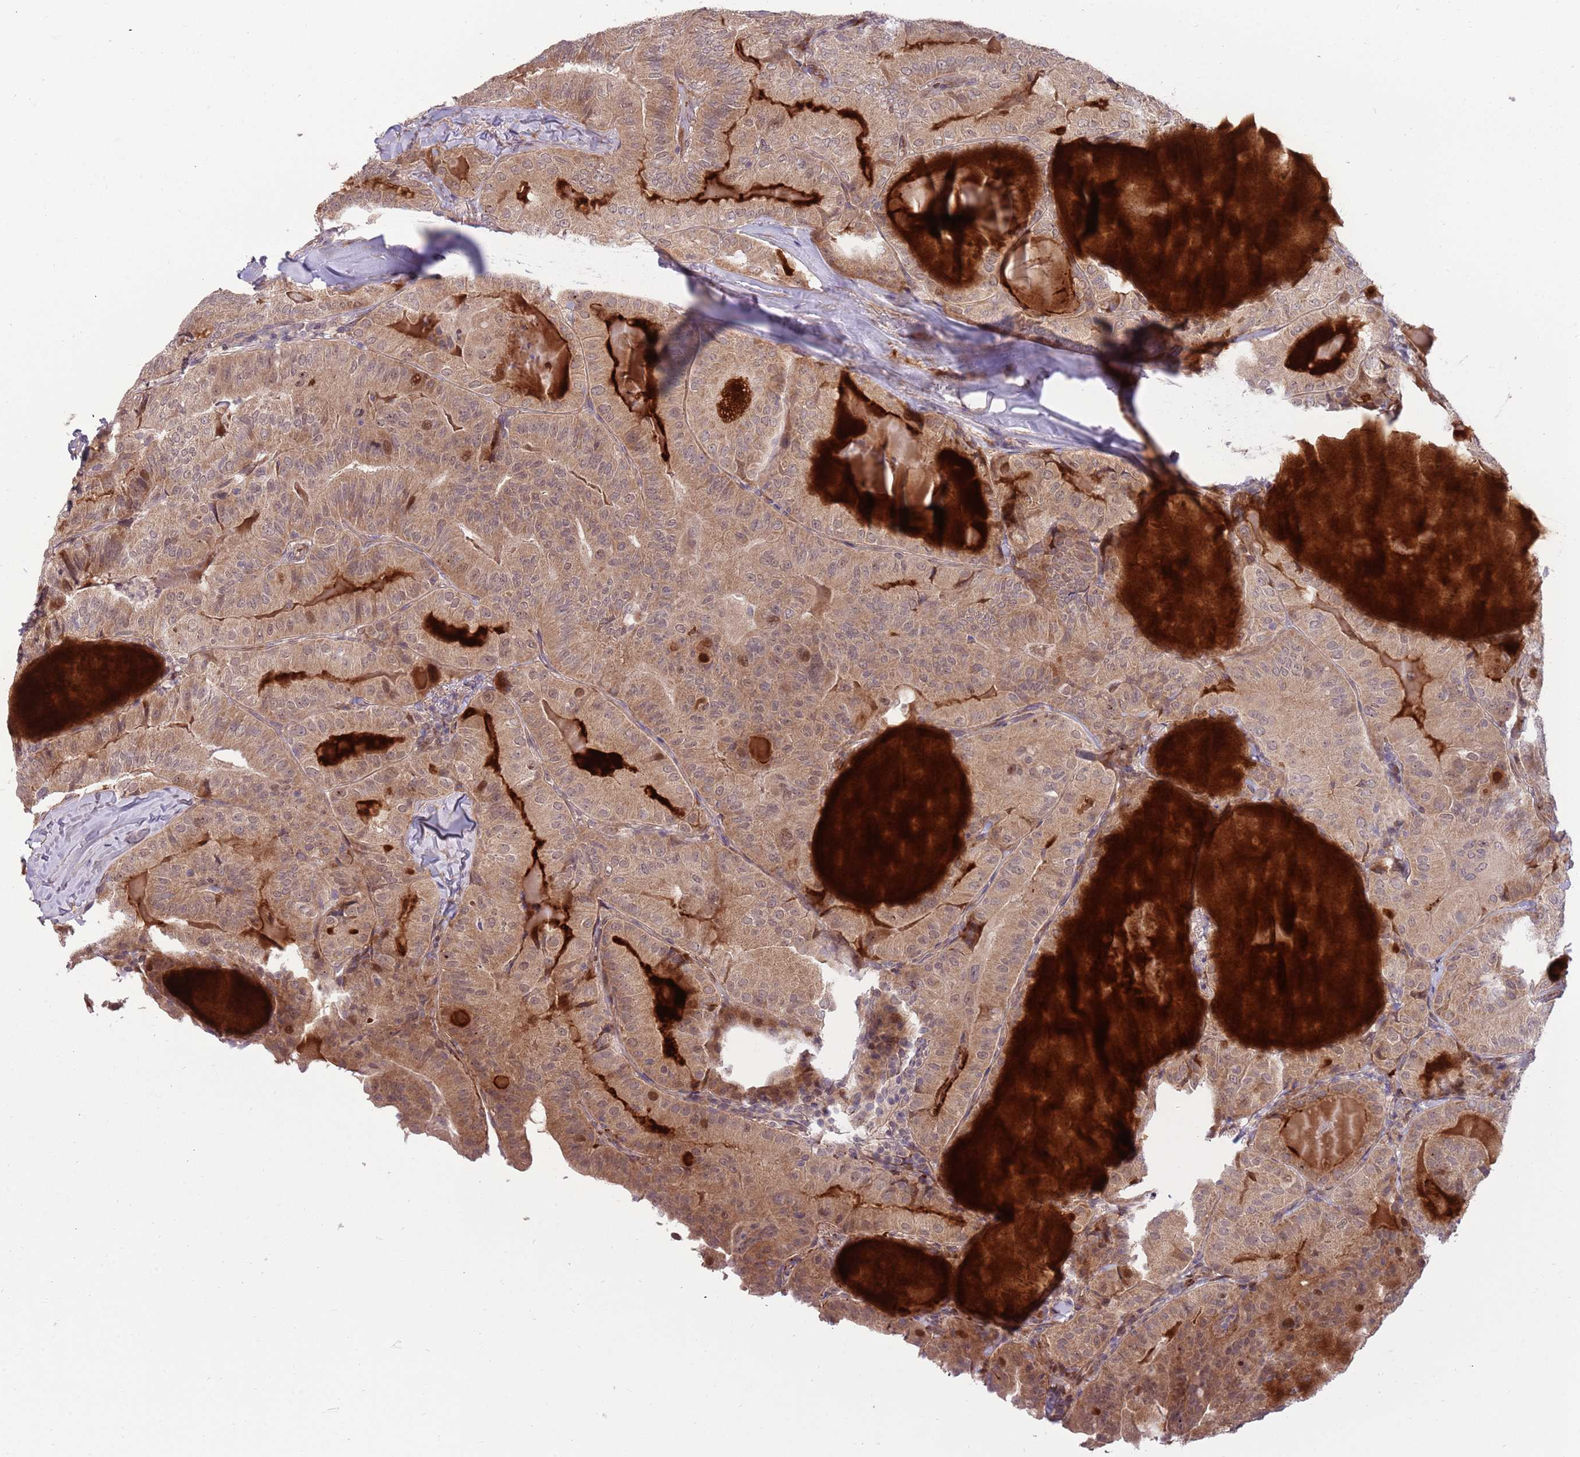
{"staining": {"intensity": "moderate", "quantity": ">75%", "location": "cytoplasmic/membranous,nuclear"}, "tissue": "thyroid cancer", "cell_type": "Tumor cells", "image_type": "cancer", "snomed": [{"axis": "morphology", "description": "Papillary adenocarcinoma, NOS"}, {"axis": "topography", "description": "Thyroid gland"}], "caption": "Thyroid papillary adenocarcinoma stained with a protein marker exhibits moderate staining in tumor cells.", "gene": "NT5DC4", "patient": {"sex": "female", "age": 68}}